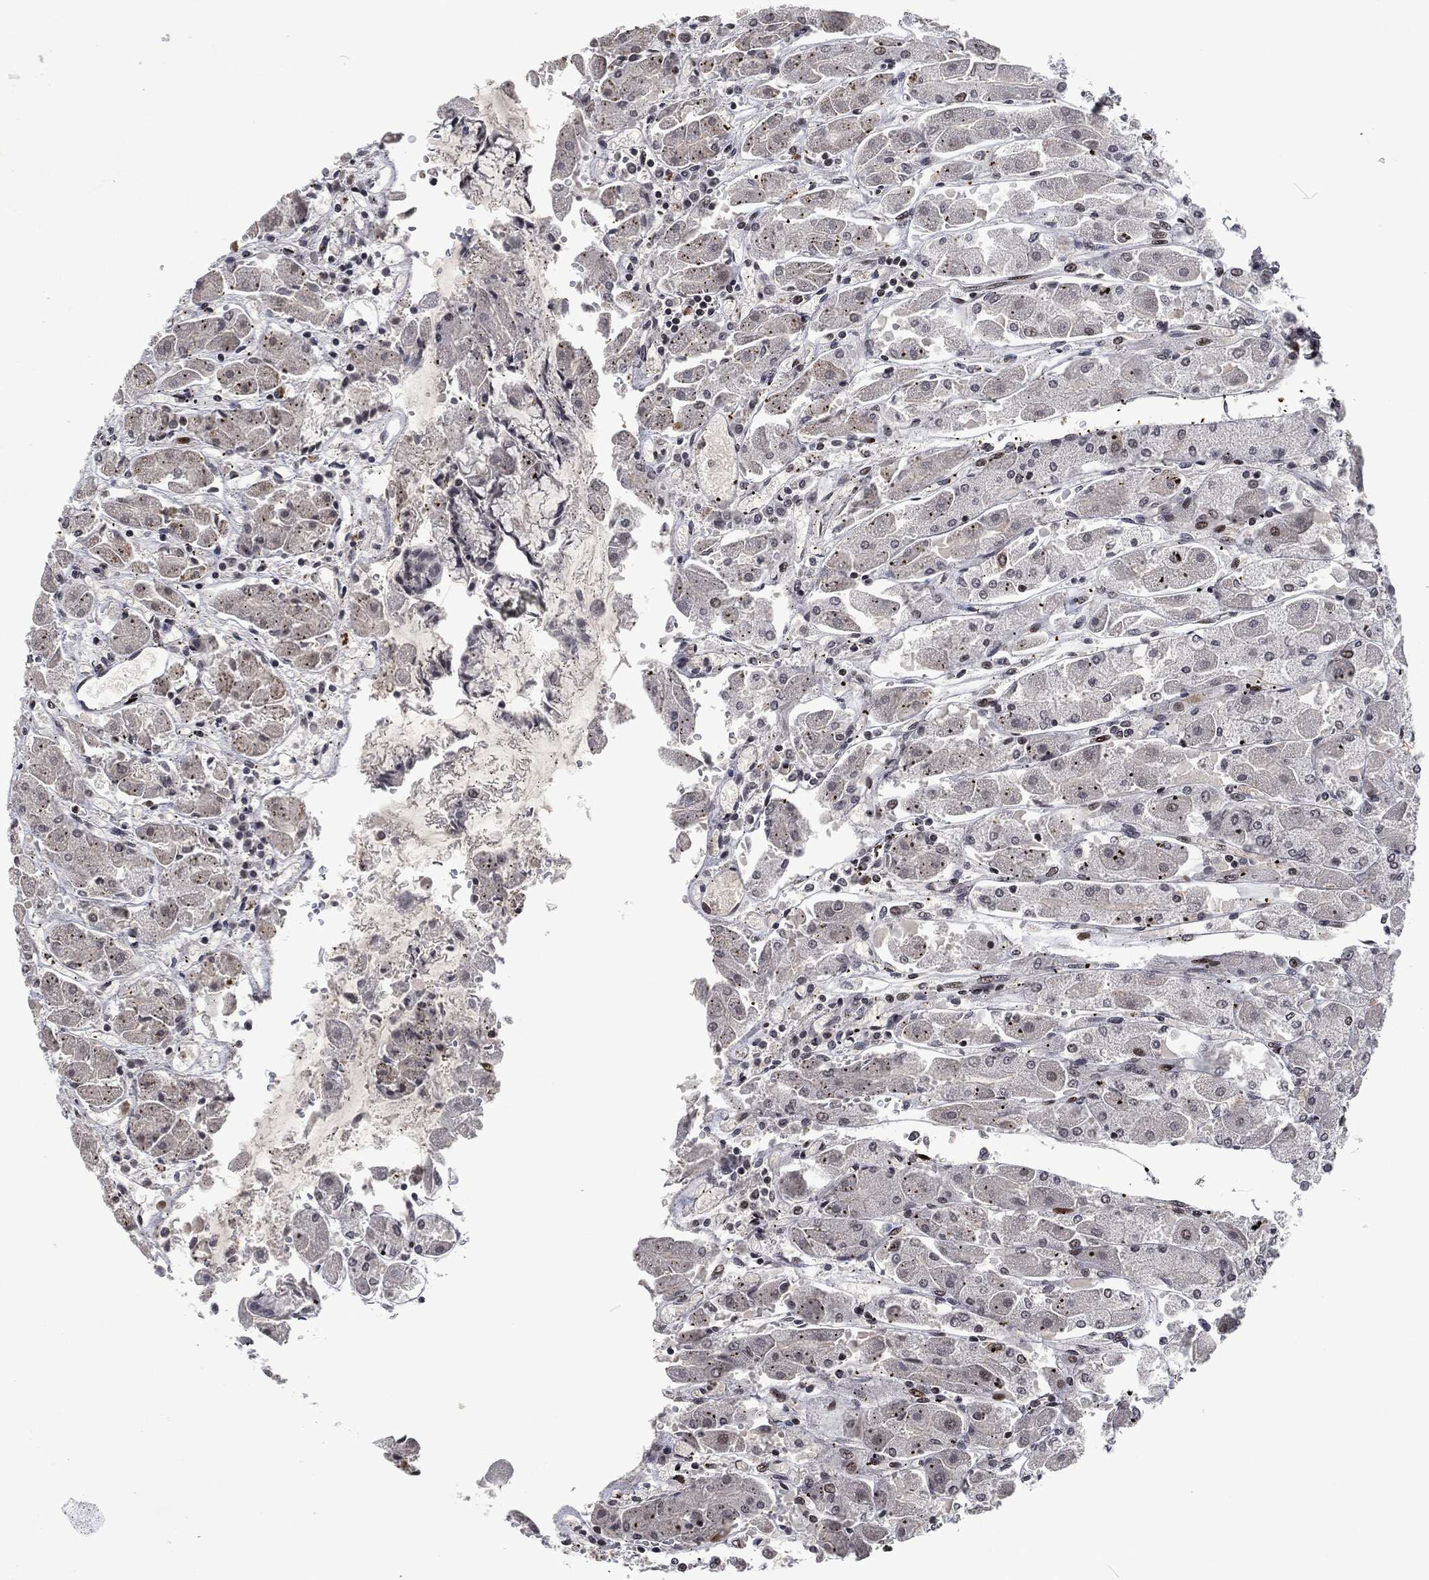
{"staining": {"intensity": "strong", "quantity": "<25%", "location": "cytoplasmic/membranous,nuclear"}, "tissue": "stomach", "cell_type": "Glandular cells", "image_type": "normal", "snomed": [{"axis": "morphology", "description": "Normal tissue, NOS"}, {"axis": "topography", "description": "Stomach"}], "caption": "The histopathology image reveals staining of unremarkable stomach, revealing strong cytoplasmic/membranous,nuclear protein staining (brown color) within glandular cells.", "gene": "EGFR", "patient": {"sex": "male", "age": 70}}